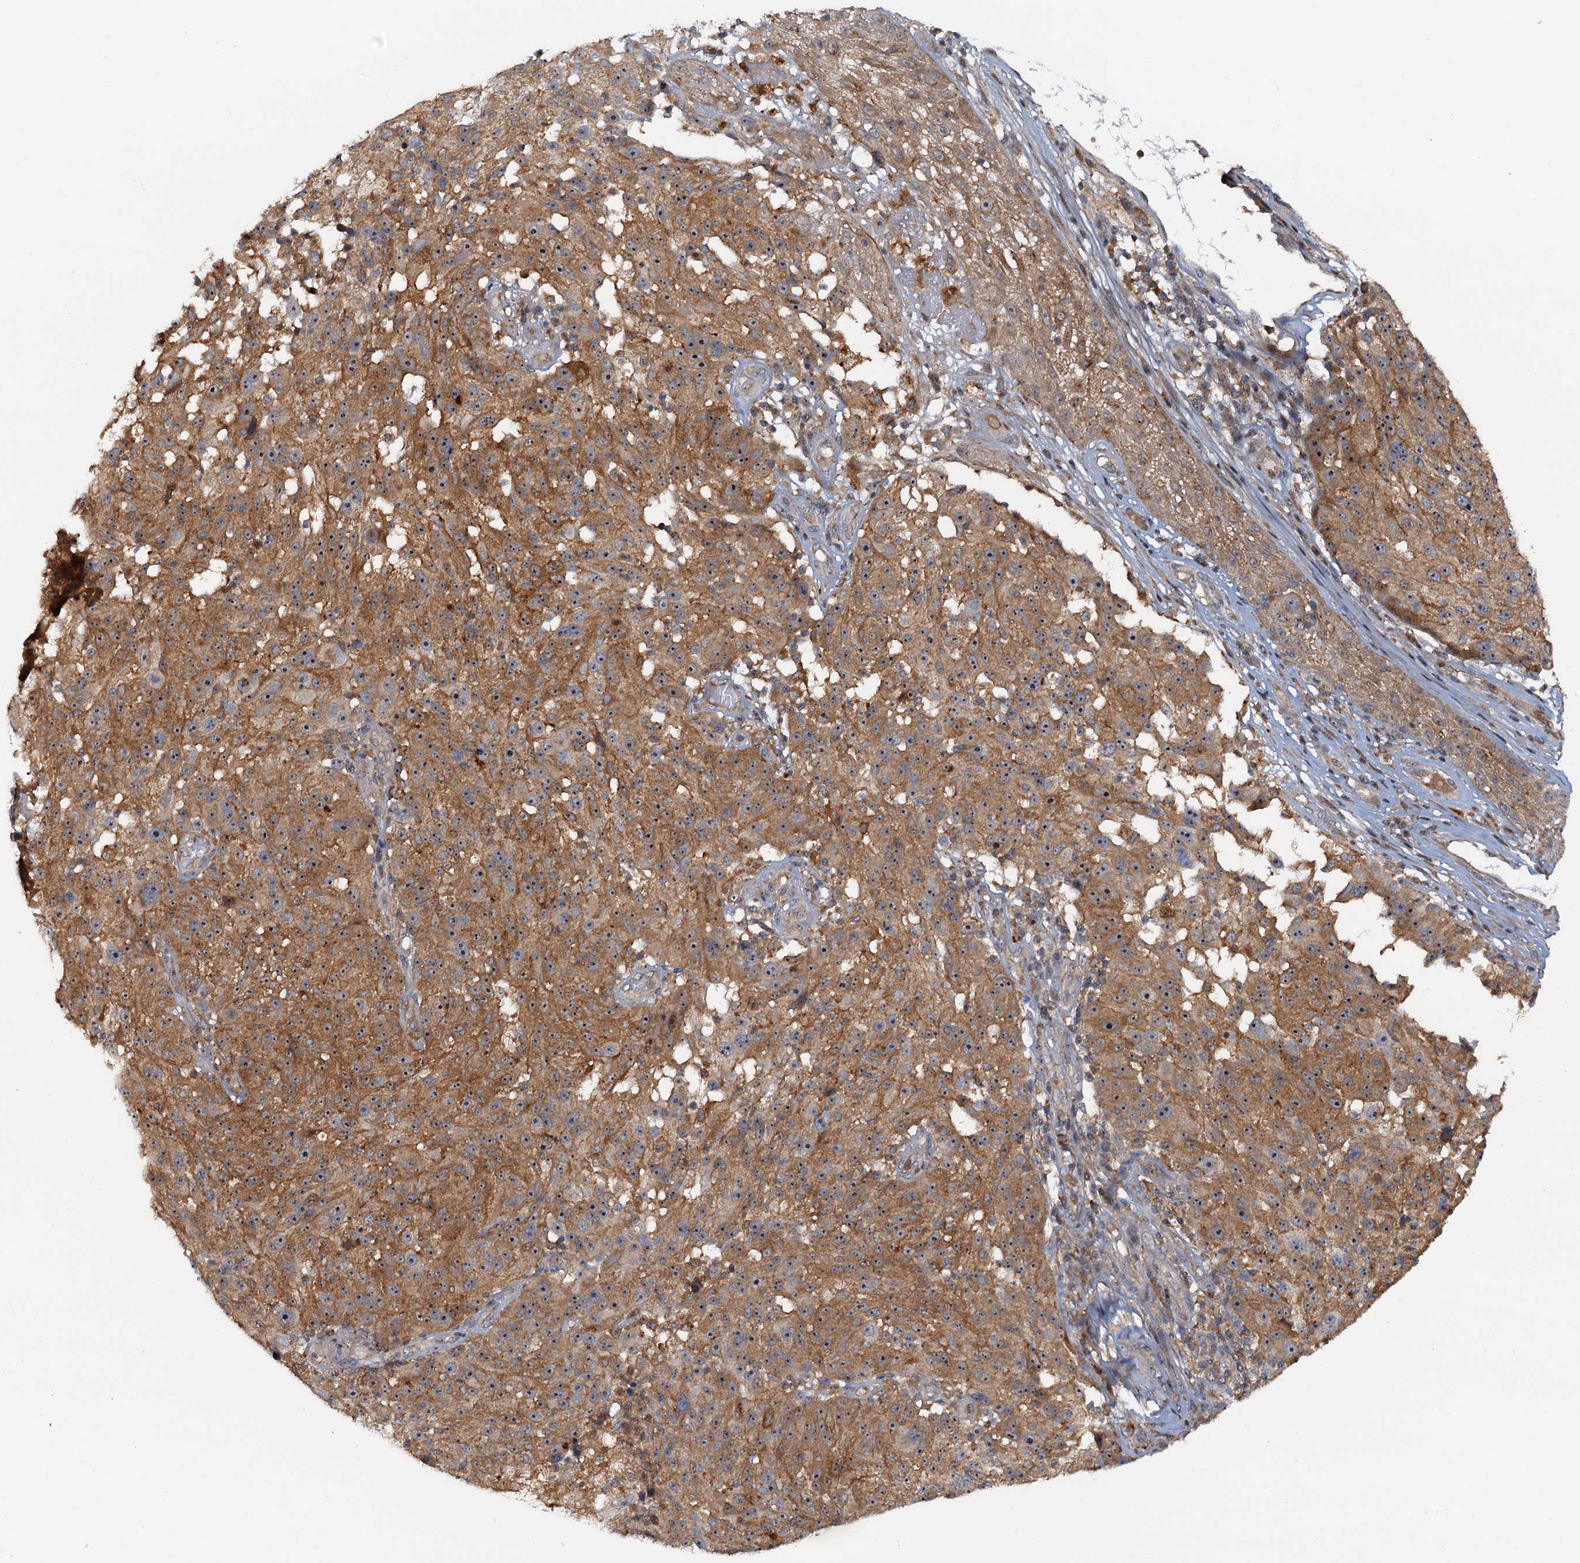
{"staining": {"intensity": "moderate", "quantity": ">75%", "location": "cytoplasmic/membranous,nuclear"}, "tissue": "melanoma", "cell_type": "Tumor cells", "image_type": "cancer", "snomed": [{"axis": "morphology", "description": "Malignant melanoma, NOS"}, {"axis": "topography", "description": "Skin"}], "caption": "Human malignant melanoma stained with a brown dye exhibits moderate cytoplasmic/membranous and nuclear positive expression in approximately >75% of tumor cells.", "gene": "TOLLIP", "patient": {"sex": "male", "age": 53}}